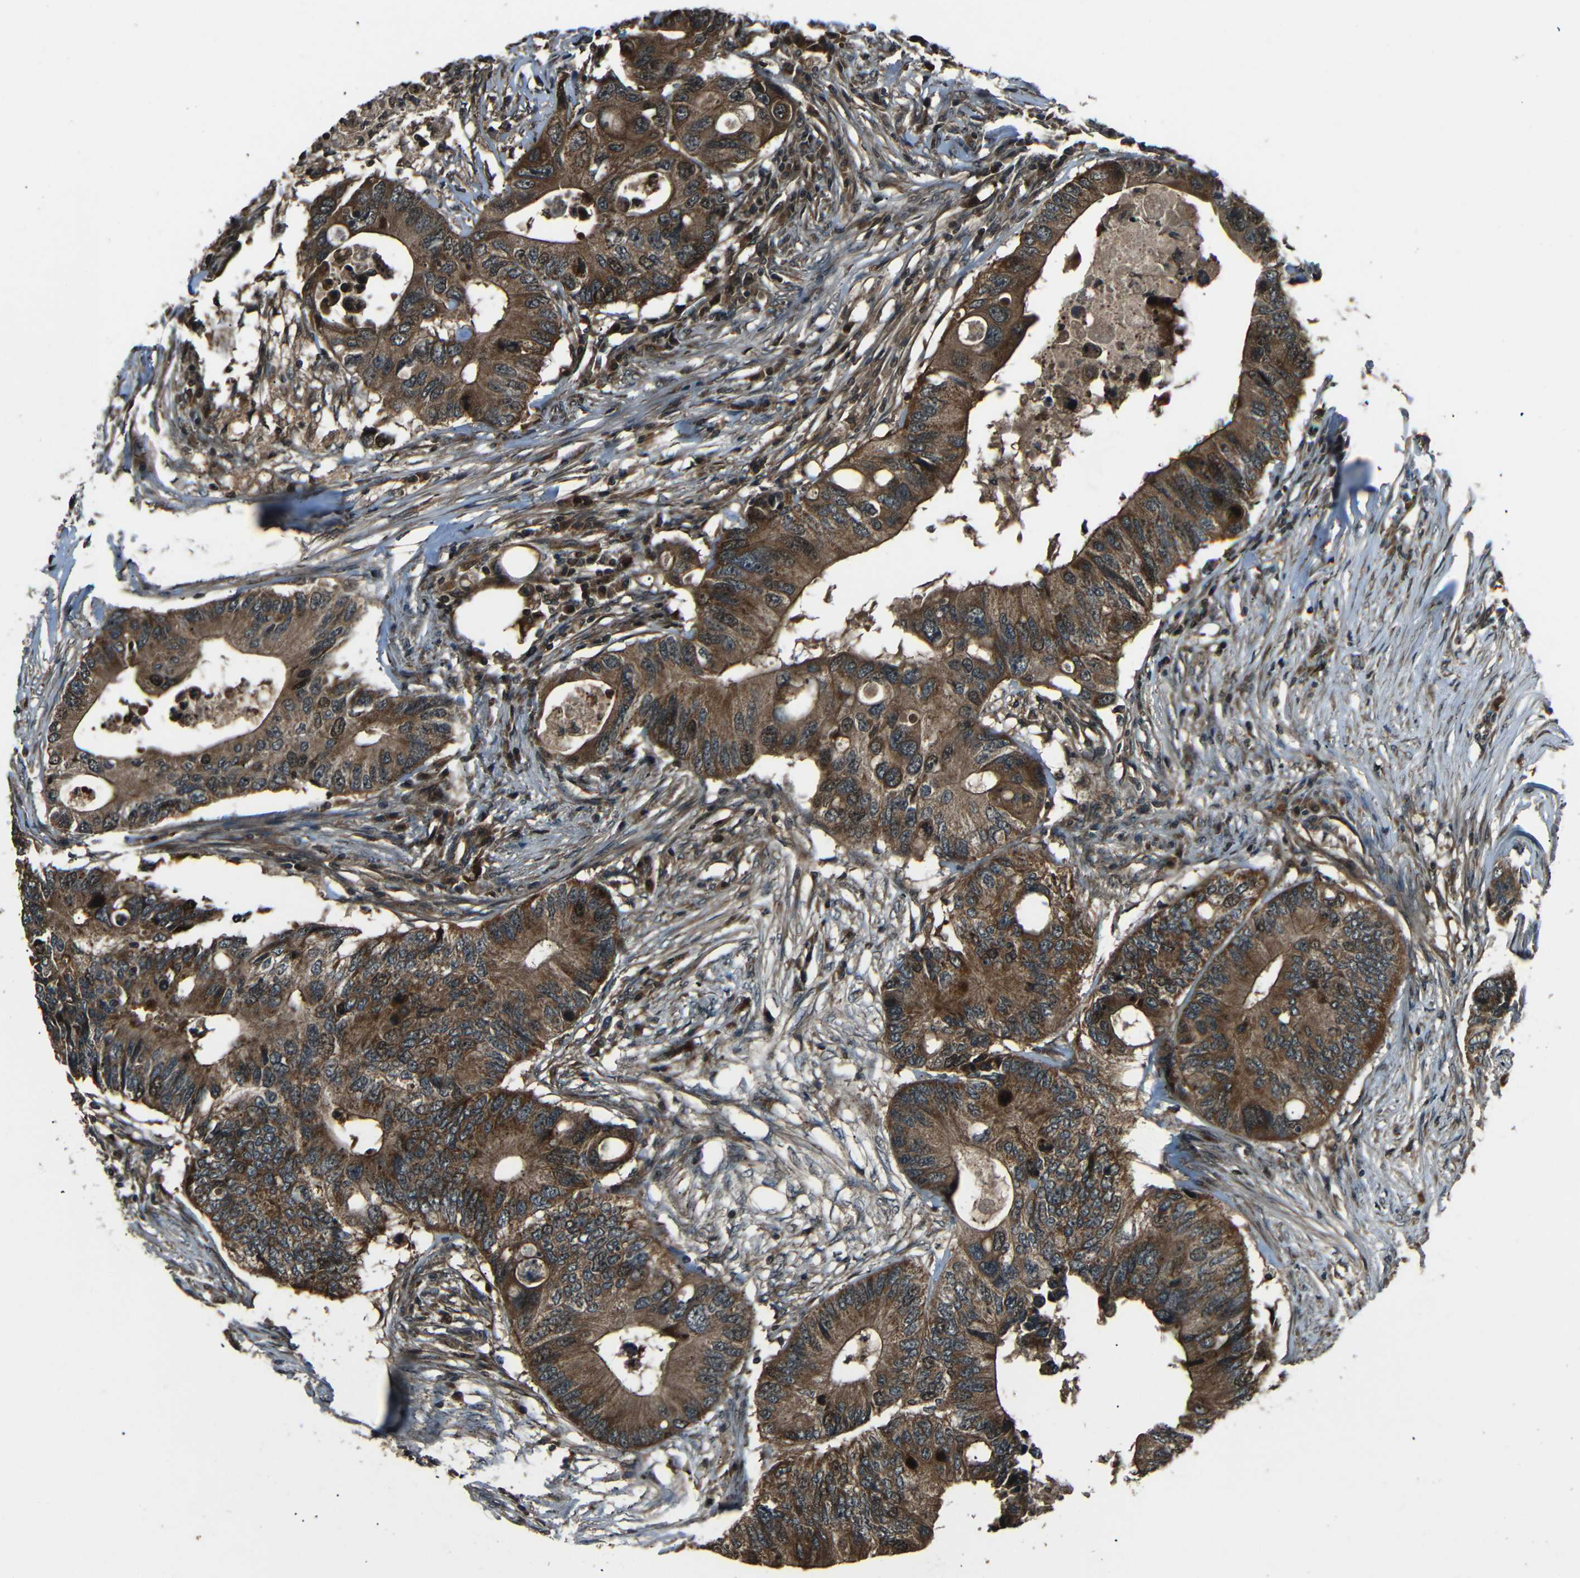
{"staining": {"intensity": "strong", "quantity": ">75%", "location": "cytoplasmic/membranous"}, "tissue": "colorectal cancer", "cell_type": "Tumor cells", "image_type": "cancer", "snomed": [{"axis": "morphology", "description": "Adenocarcinoma, NOS"}, {"axis": "topography", "description": "Colon"}], "caption": "About >75% of tumor cells in colorectal cancer exhibit strong cytoplasmic/membranous protein expression as visualized by brown immunohistochemical staining.", "gene": "PLK2", "patient": {"sex": "male", "age": 71}}